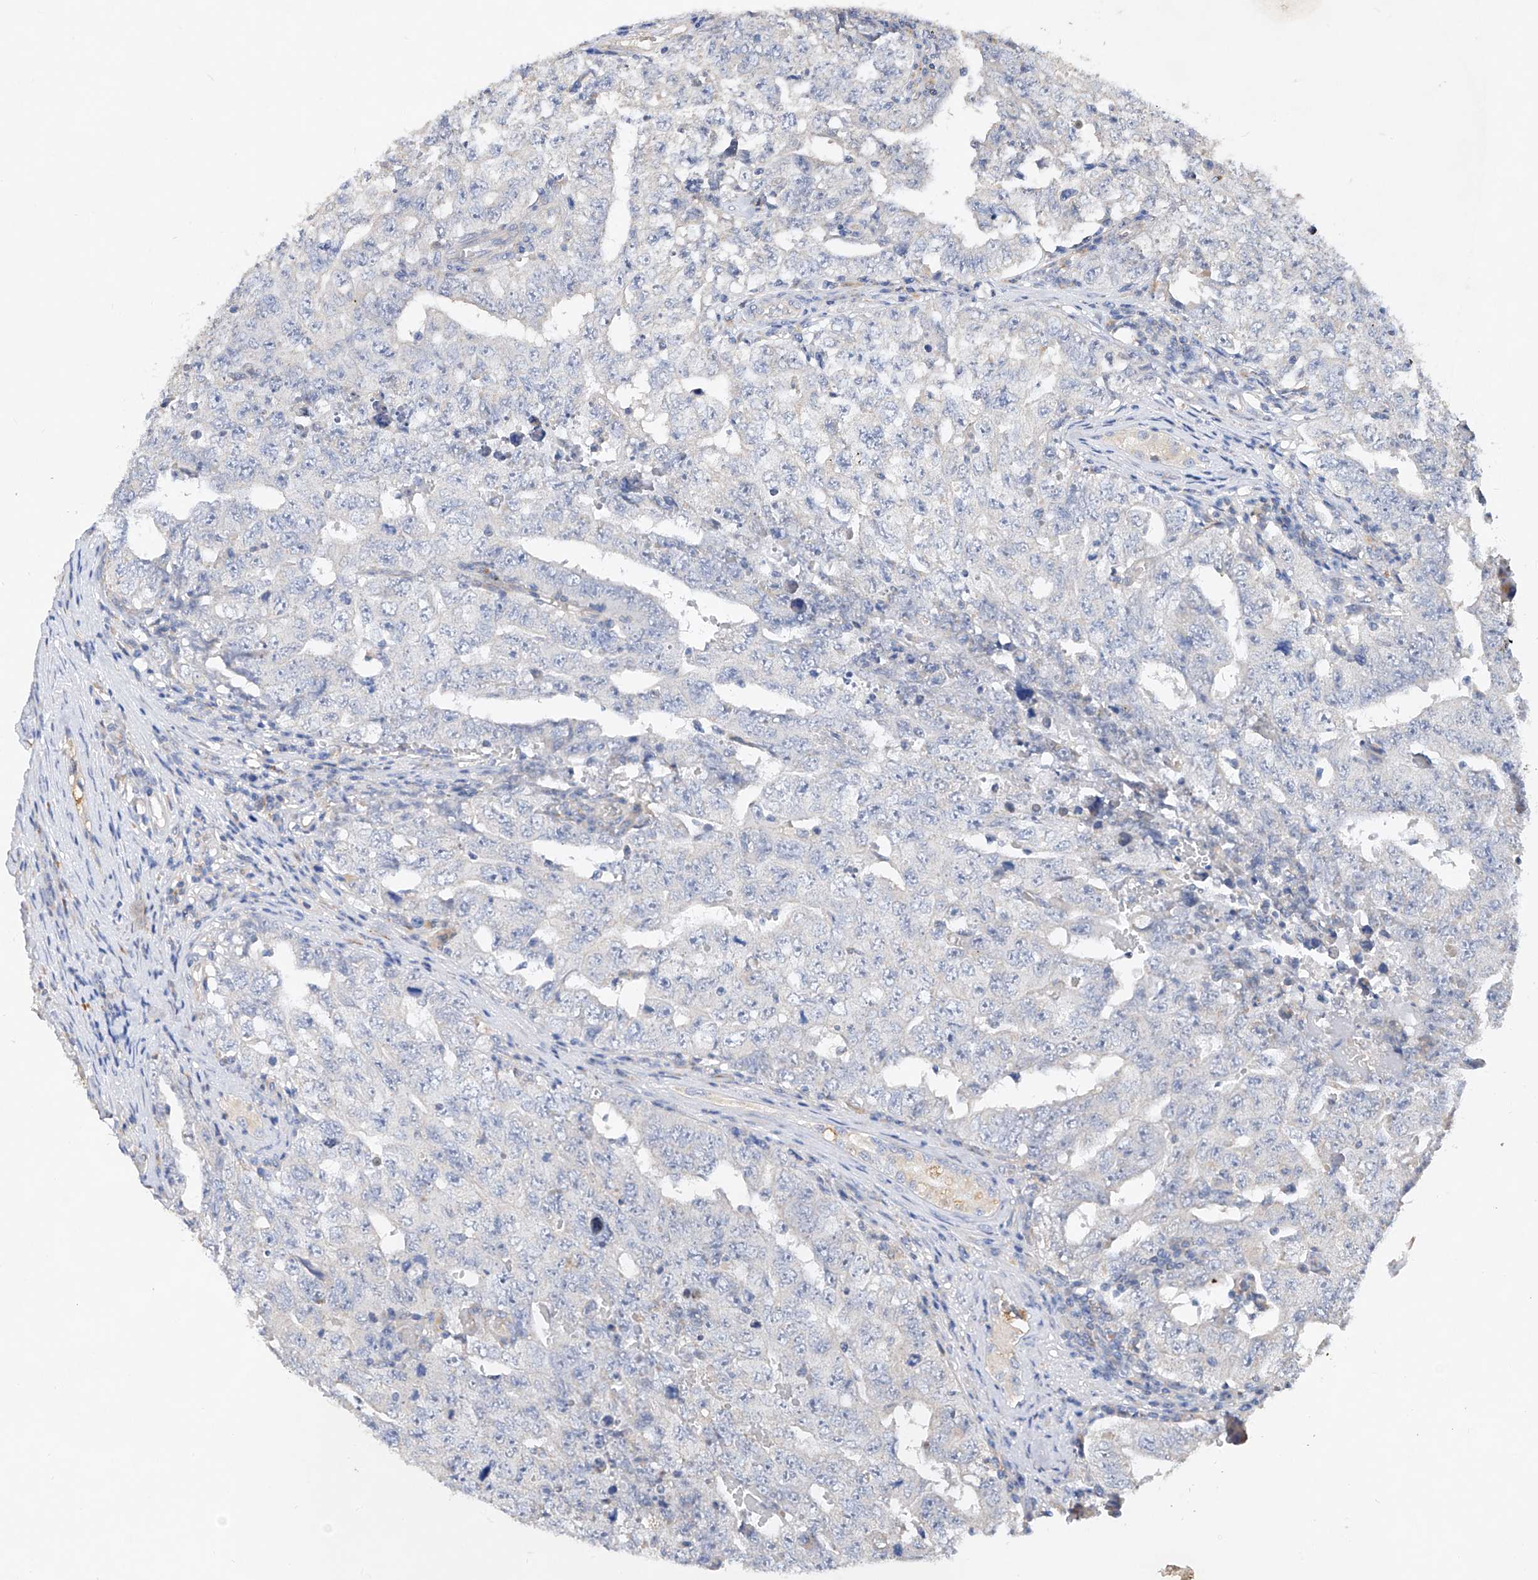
{"staining": {"intensity": "negative", "quantity": "none", "location": "none"}, "tissue": "testis cancer", "cell_type": "Tumor cells", "image_type": "cancer", "snomed": [{"axis": "morphology", "description": "Carcinoma, Embryonal, NOS"}, {"axis": "topography", "description": "Testis"}], "caption": "Protein analysis of testis embryonal carcinoma displays no significant positivity in tumor cells.", "gene": "AMD1", "patient": {"sex": "male", "age": 26}}